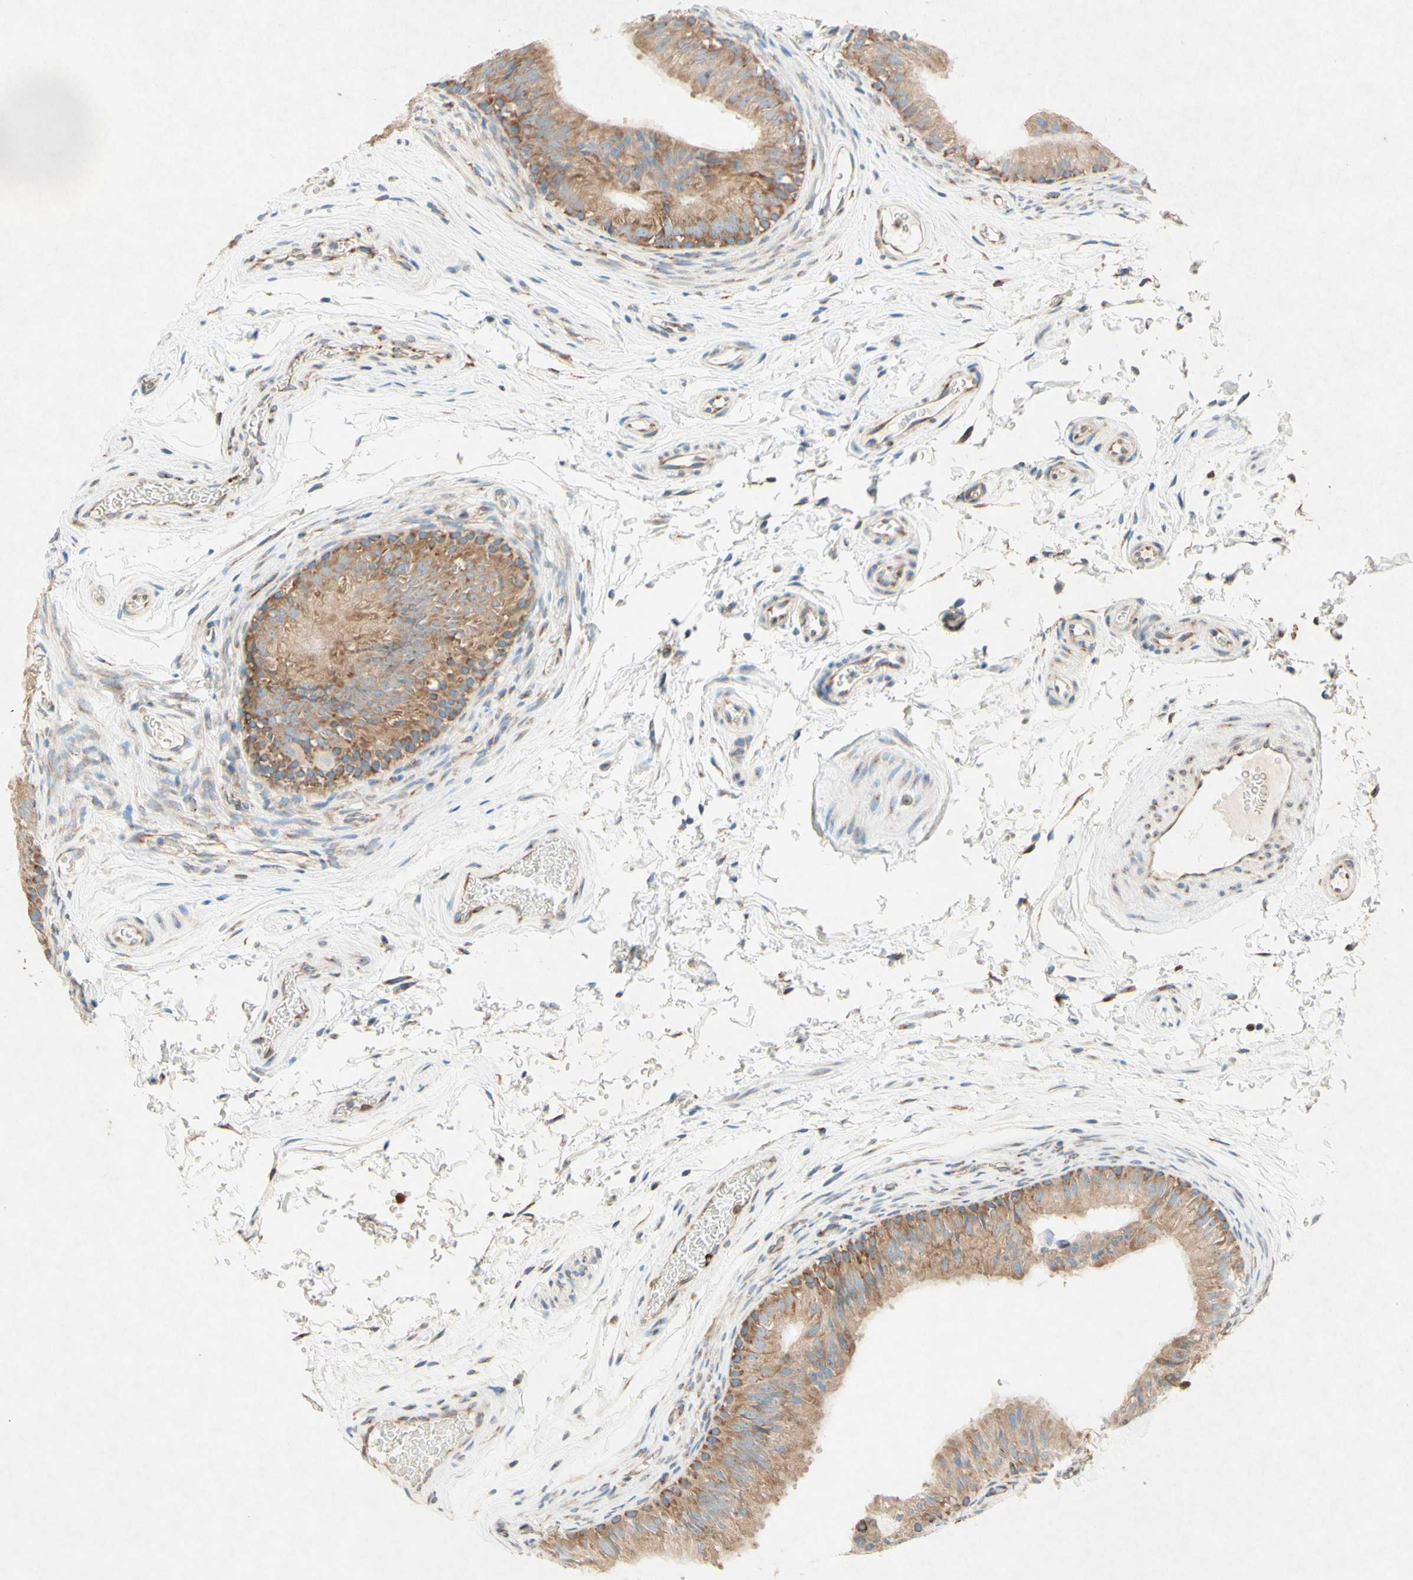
{"staining": {"intensity": "moderate", "quantity": ">75%", "location": "cytoplasmic/membranous"}, "tissue": "epididymis", "cell_type": "Glandular cells", "image_type": "normal", "snomed": [{"axis": "morphology", "description": "Normal tissue, NOS"}, {"axis": "topography", "description": "Epididymis"}], "caption": "A high-resolution micrograph shows immunohistochemistry (IHC) staining of unremarkable epididymis, which displays moderate cytoplasmic/membranous expression in approximately >75% of glandular cells. (DAB = brown stain, brightfield microscopy at high magnification).", "gene": "PABPC1", "patient": {"sex": "male", "age": 36}}